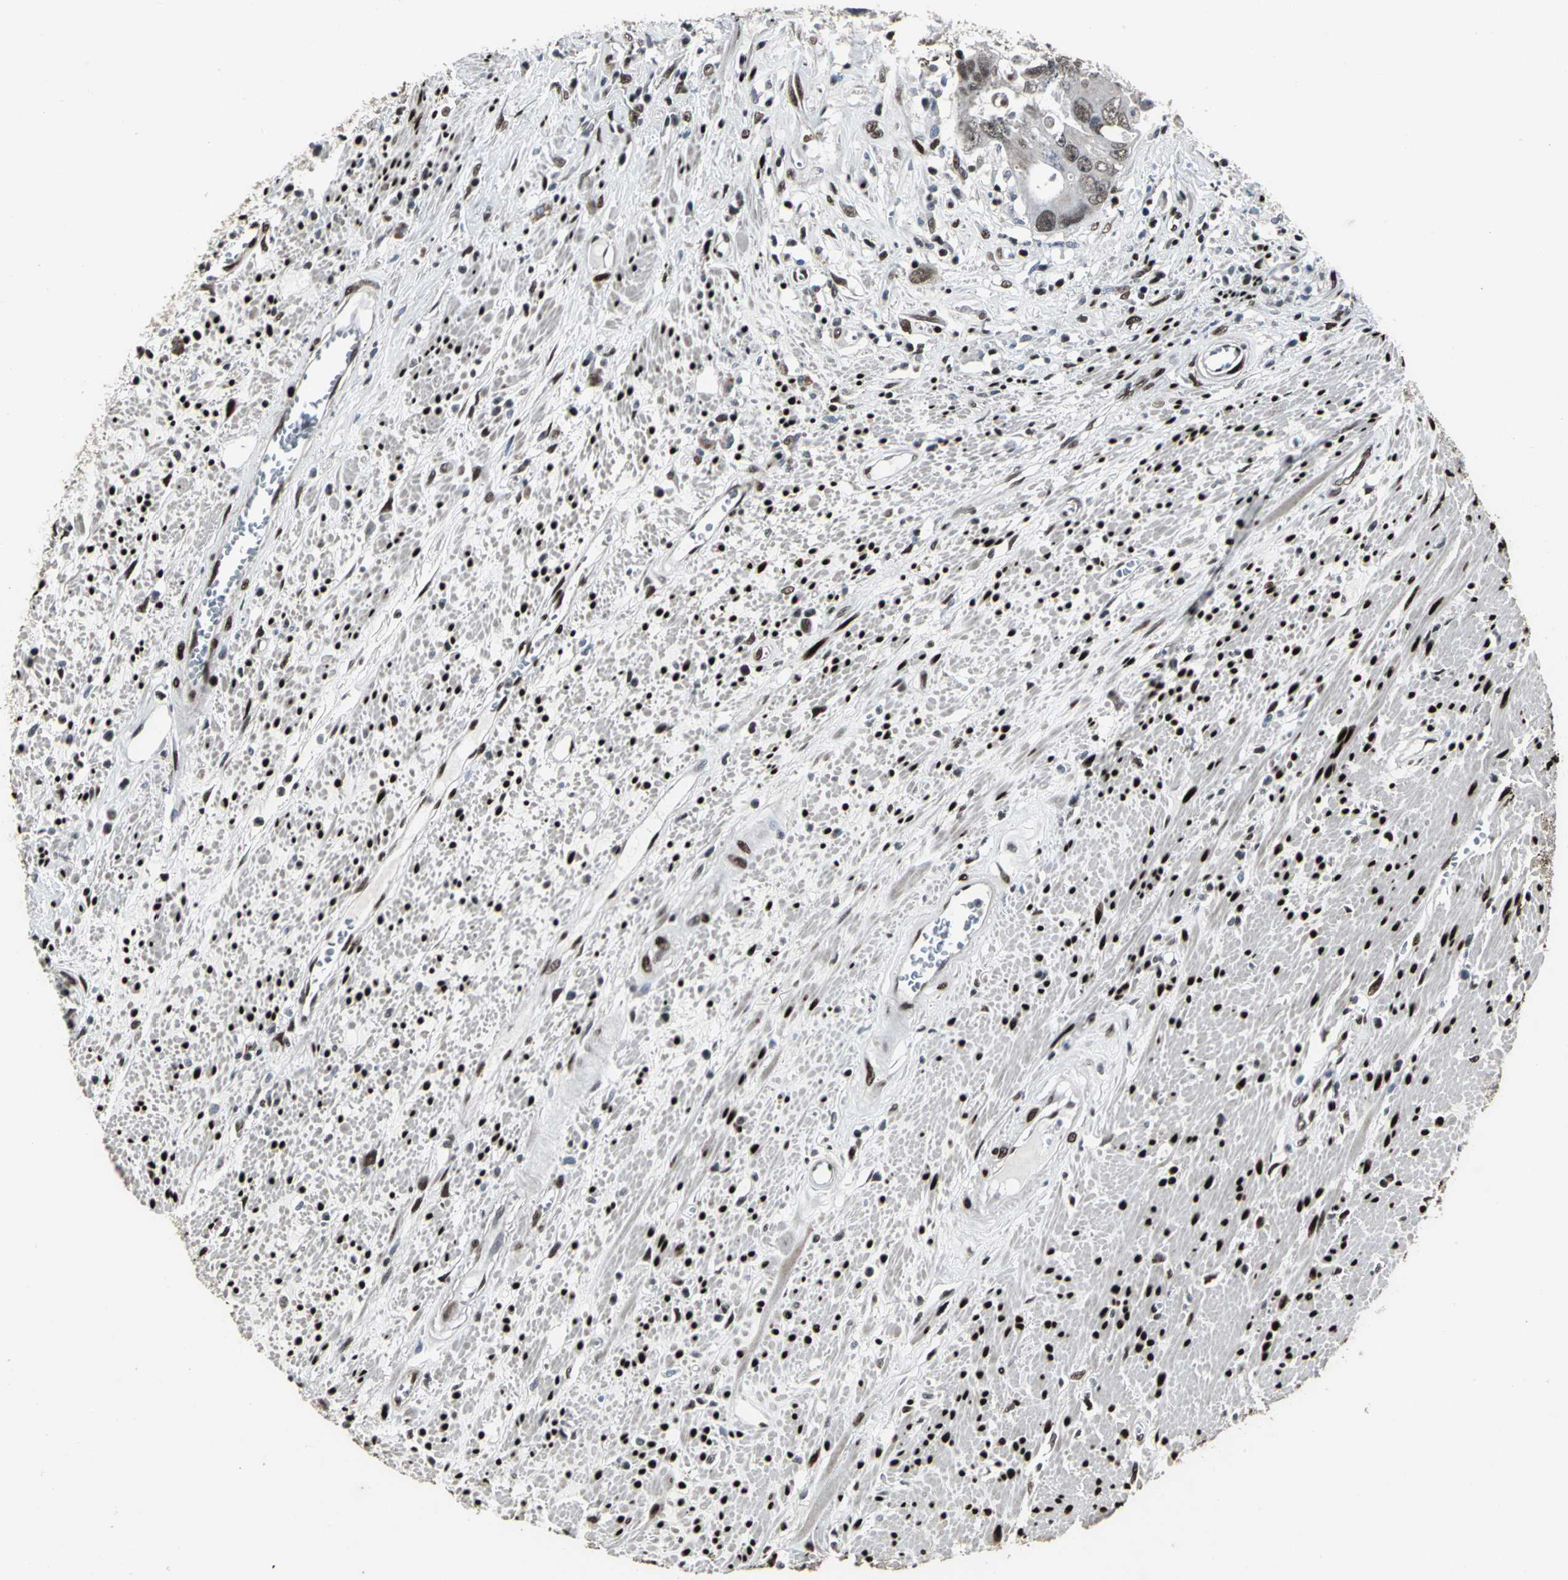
{"staining": {"intensity": "moderate", "quantity": ">75%", "location": "nuclear"}, "tissue": "colorectal cancer", "cell_type": "Tumor cells", "image_type": "cancer", "snomed": [{"axis": "morphology", "description": "Adenocarcinoma, NOS"}, {"axis": "topography", "description": "Rectum"}], "caption": "Tumor cells display medium levels of moderate nuclear expression in about >75% of cells in human colorectal cancer.", "gene": "SRF", "patient": {"sex": "male", "age": 70}}